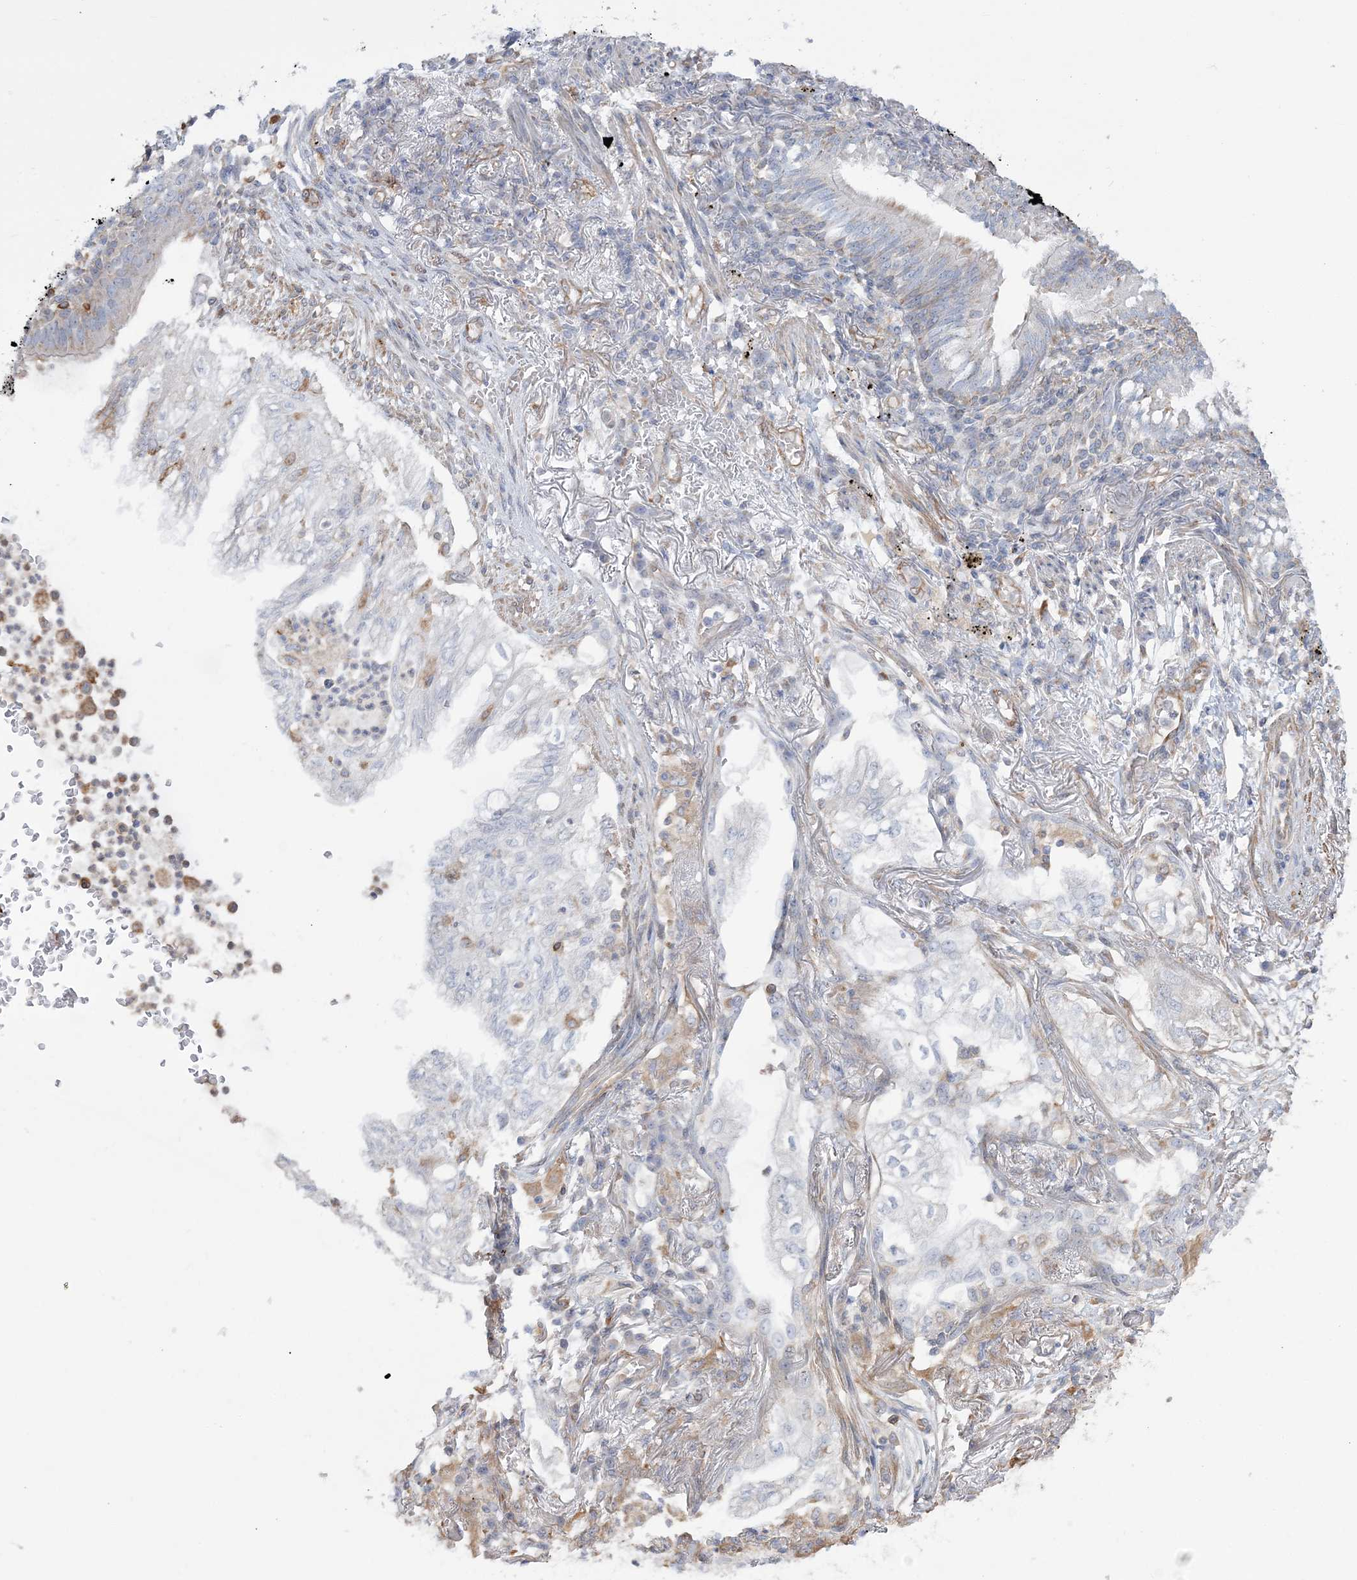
{"staining": {"intensity": "negative", "quantity": "none", "location": "none"}, "tissue": "lung cancer", "cell_type": "Tumor cells", "image_type": "cancer", "snomed": [{"axis": "morphology", "description": "Adenocarcinoma, NOS"}, {"axis": "topography", "description": "Lung"}], "caption": "High power microscopy photomicrograph of an IHC histopathology image of lung adenocarcinoma, revealing no significant staining in tumor cells. (DAB (3,3'-diaminobenzidine) immunohistochemistry (IHC) visualized using brightfield microscopy, high magnification).", "gene": "ZNF821", "patient": {"sex": "female", "age": 70}}